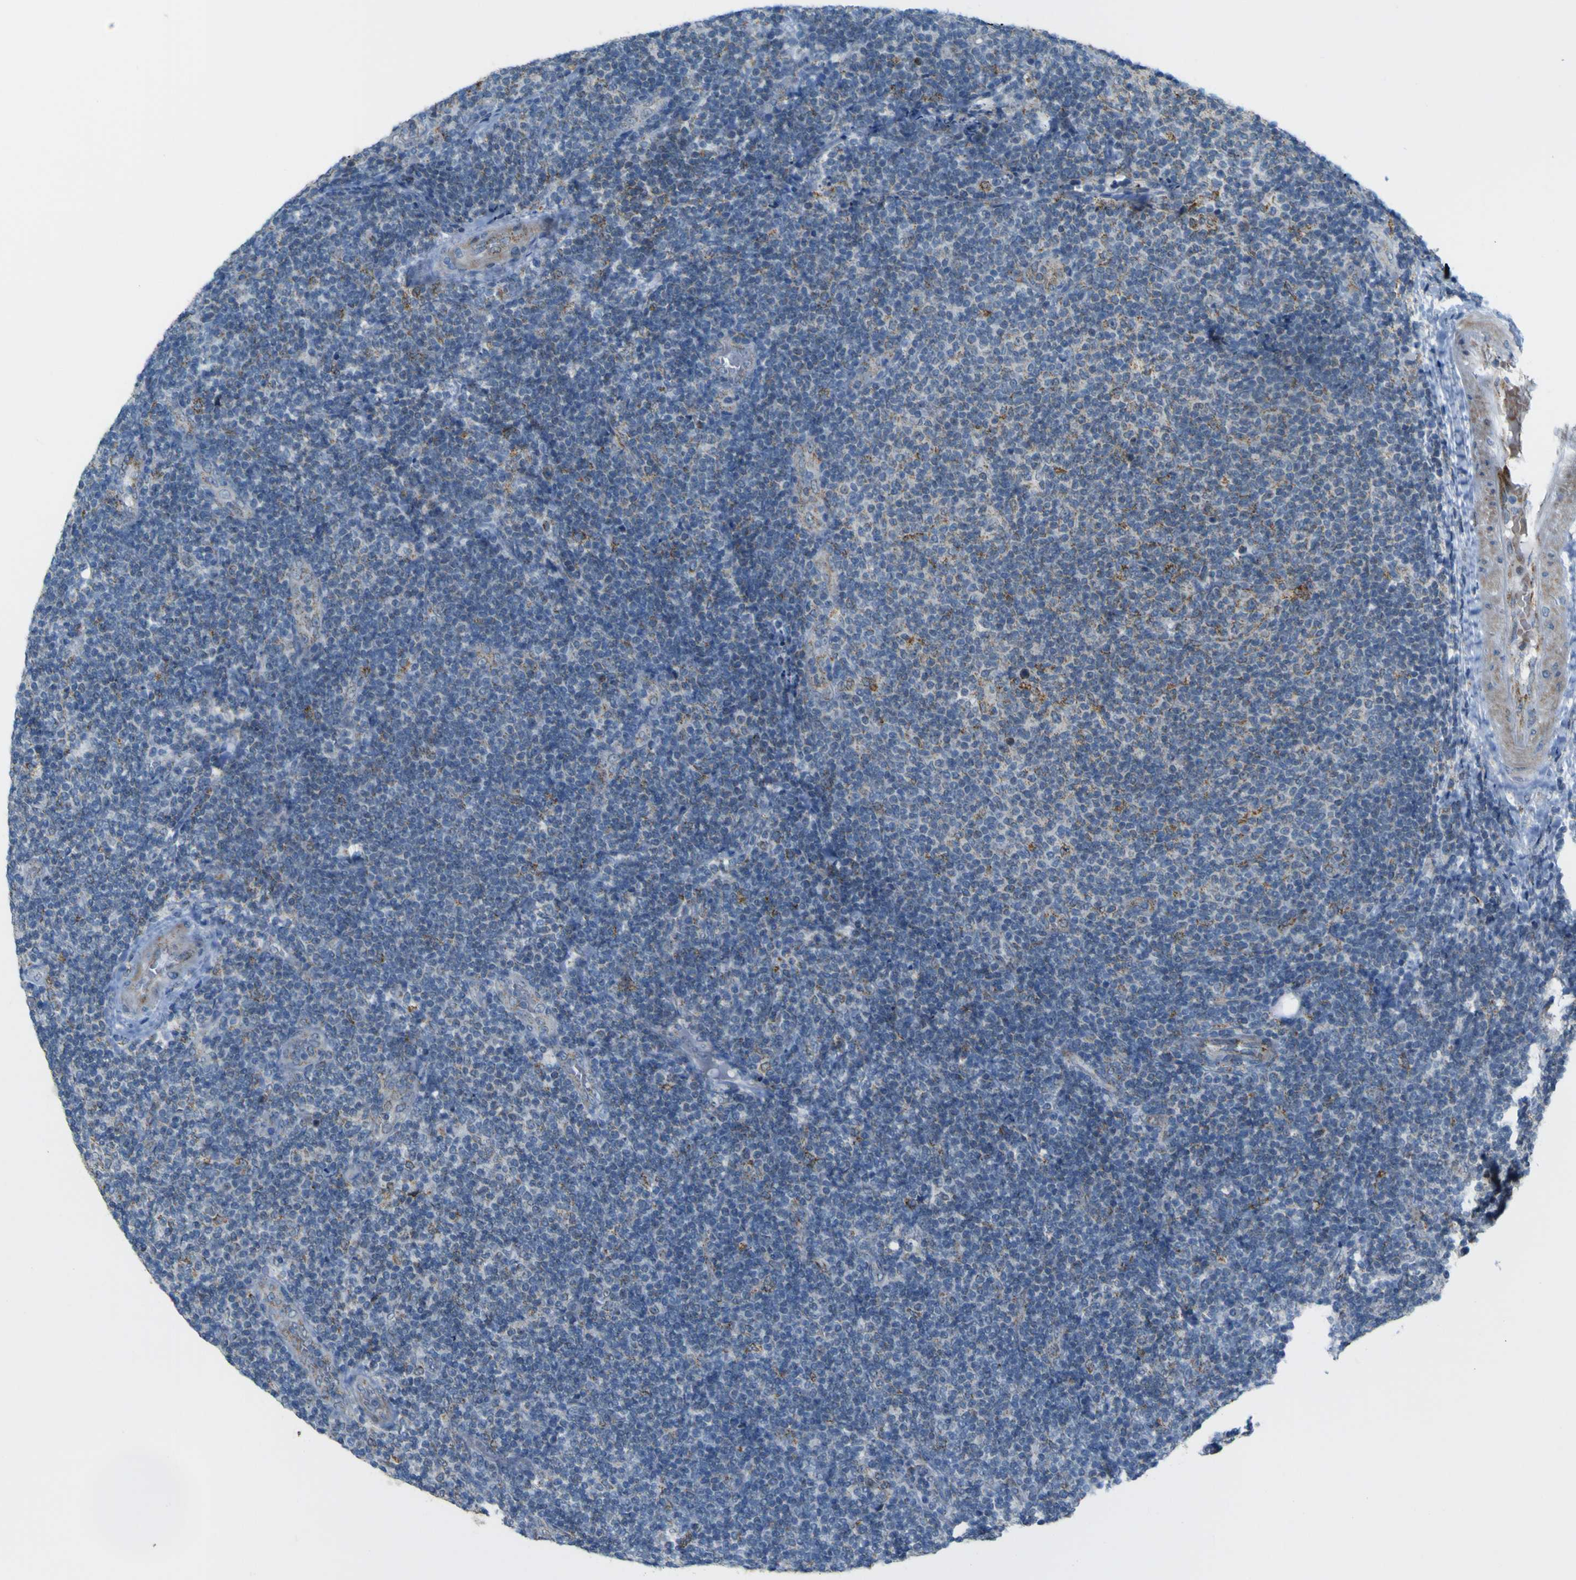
{"staining": {"intensity": "weak", "quantity": "<25%", "location": "cytoplasmic/membranous"}, "tissue": "lymphoma", "cell_type": "Tumor cells", "image_type": "cancer", "snomed": [{"axis": "morphology", "description": "Malignant lymphoma, non-Hodgkin's type, Low grade"}, {"axis": "topography", "description": "Lymph node"}], "caption": "This is a micrograph of immunohistochemistry staining of lymphoma, which shows no expression in tumor cells. (DAB IHC visualized using brightfield microscopy, high magnification).", "gene": "ACBD5", "patient": {"sex": "male", "age": 83}}